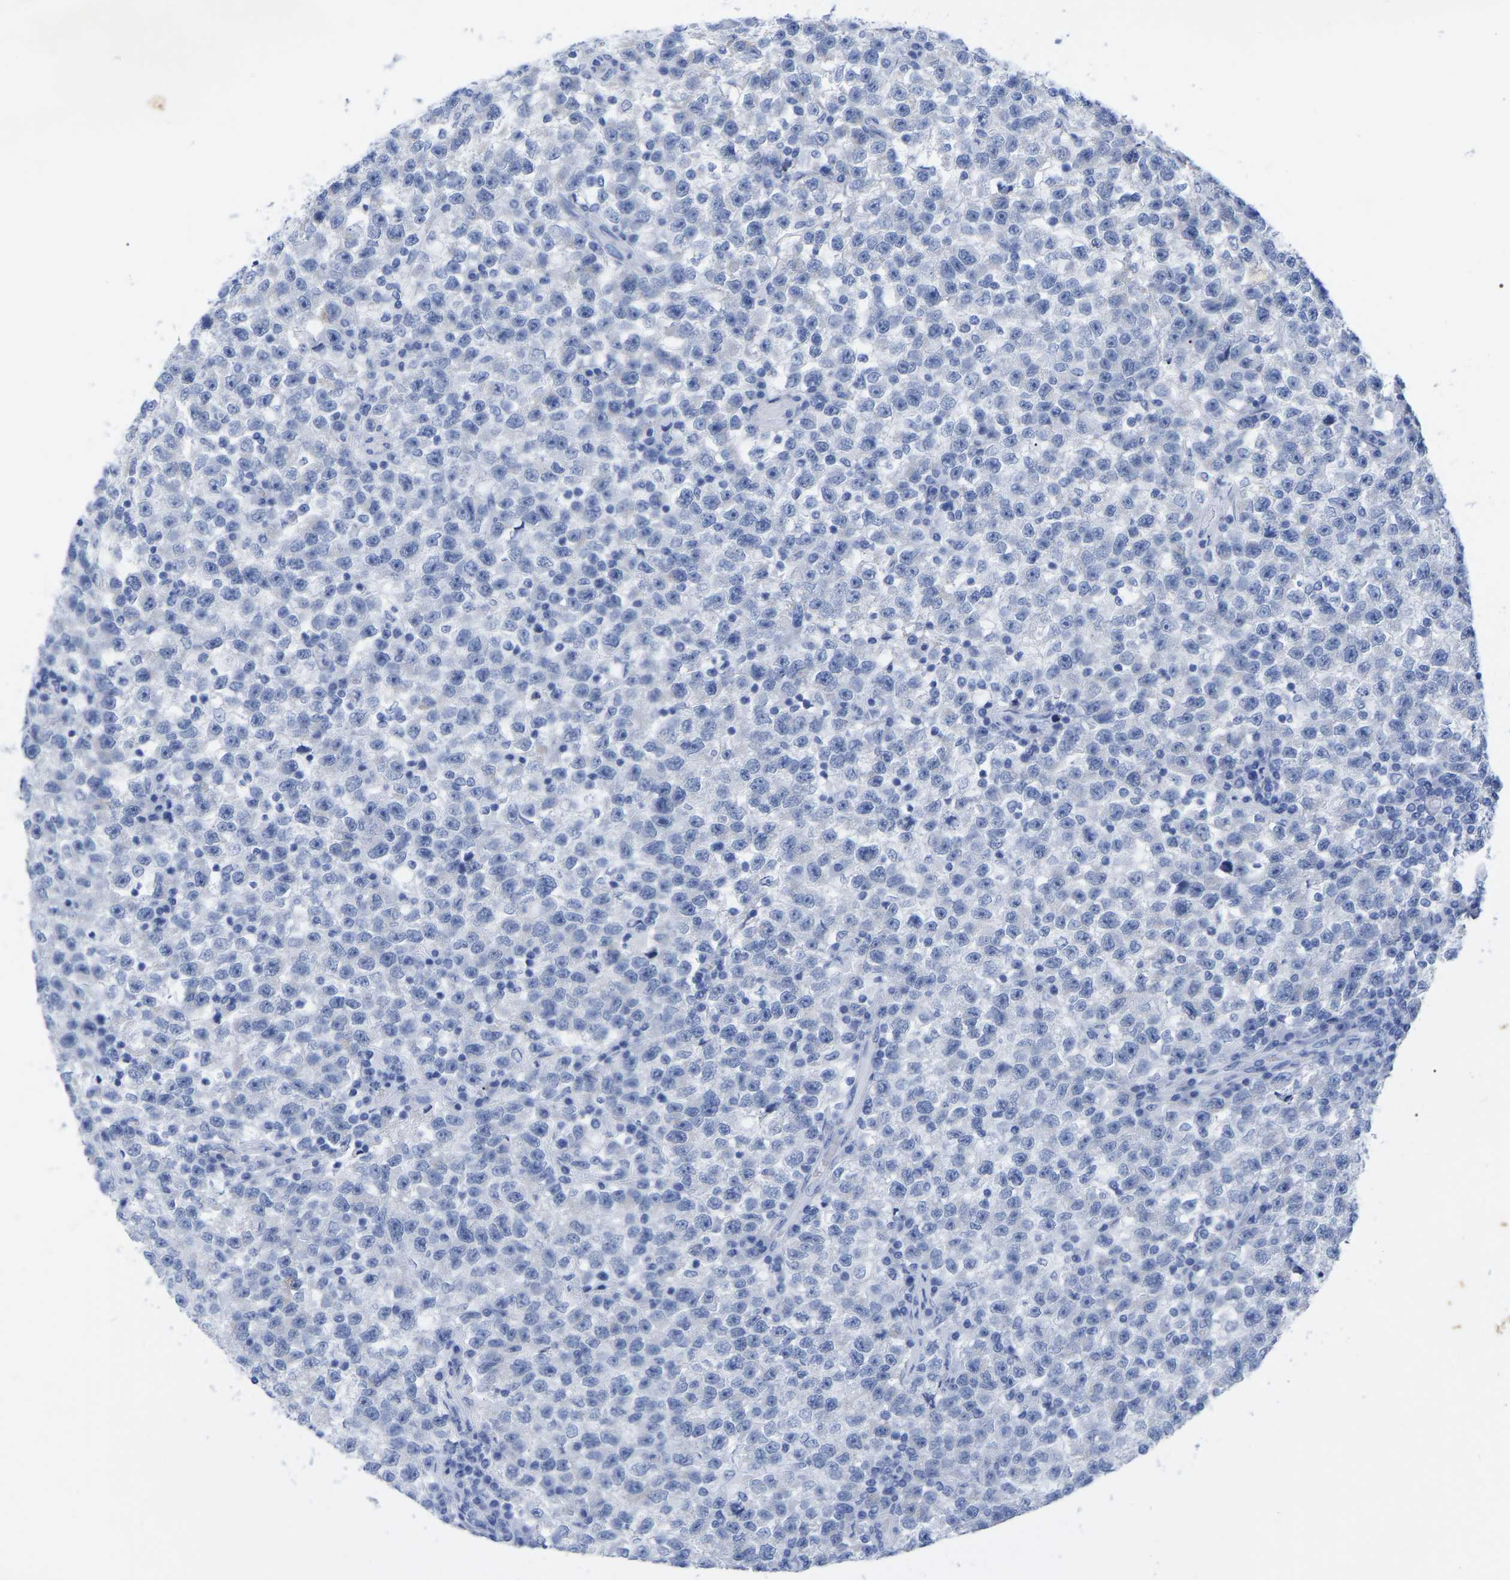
{"staining": {"intensity": "negative", "quantity": "none", "location": "none"}, "tissue": "testis cancer", "cell_type": "Tumor cells", "image_type": "cancer", "snomed": [{"axis": "morphology", "description": "Seminoma, NOS"}, {"axis": "topography", "description": "Testis"}], "caption": "Immunohistochemistry image of testis cancer stained for a protein (brown), which exhibits no staining in tumor cells. (Stains: DAB immunohistochemistry (IHC) with hematoxylin counter stain, Microscopy: brightfield microscopy at high magnification).", "gene": "HAPLN1", "patient": {"sex": "male", "age": 22}}